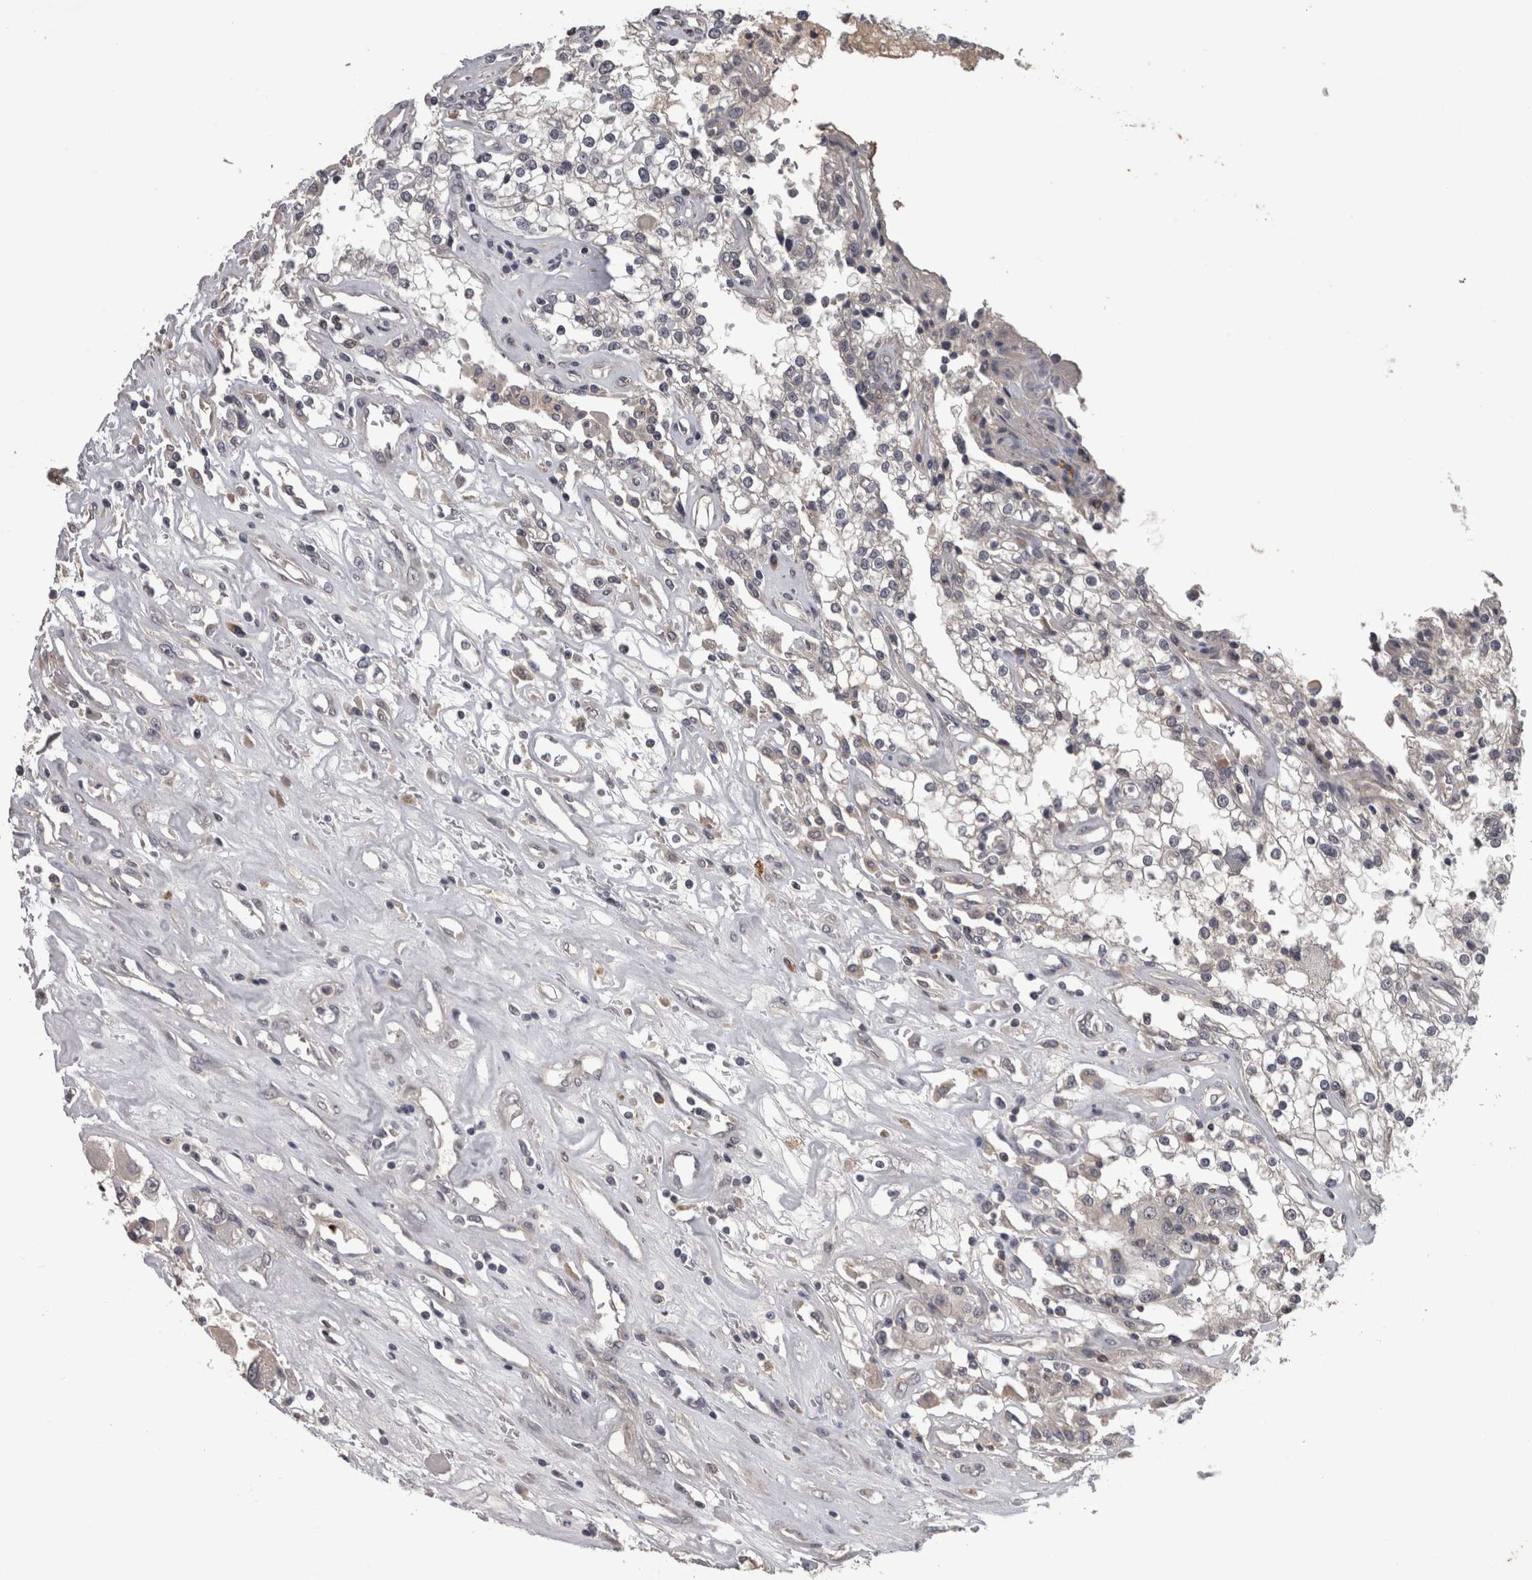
{"staining": {"intensity": "negative", "quantity": "none", "location": "none"}, "tissue": "renal cancer", "cell_type": "Tumor cells", "image_type": "cancer", "snomed": [{"axis": "morphology", "description": "Adenocarcinoma, NOS"}, {"axis": "topography", "description": "Kidney"}], "caption": "The photomicrograph demonstrates no staining of tumor cells in renal cancer (adenocarcinoma).", "gene": "PON3", "patient": {"sex": "female", "age": 52}}